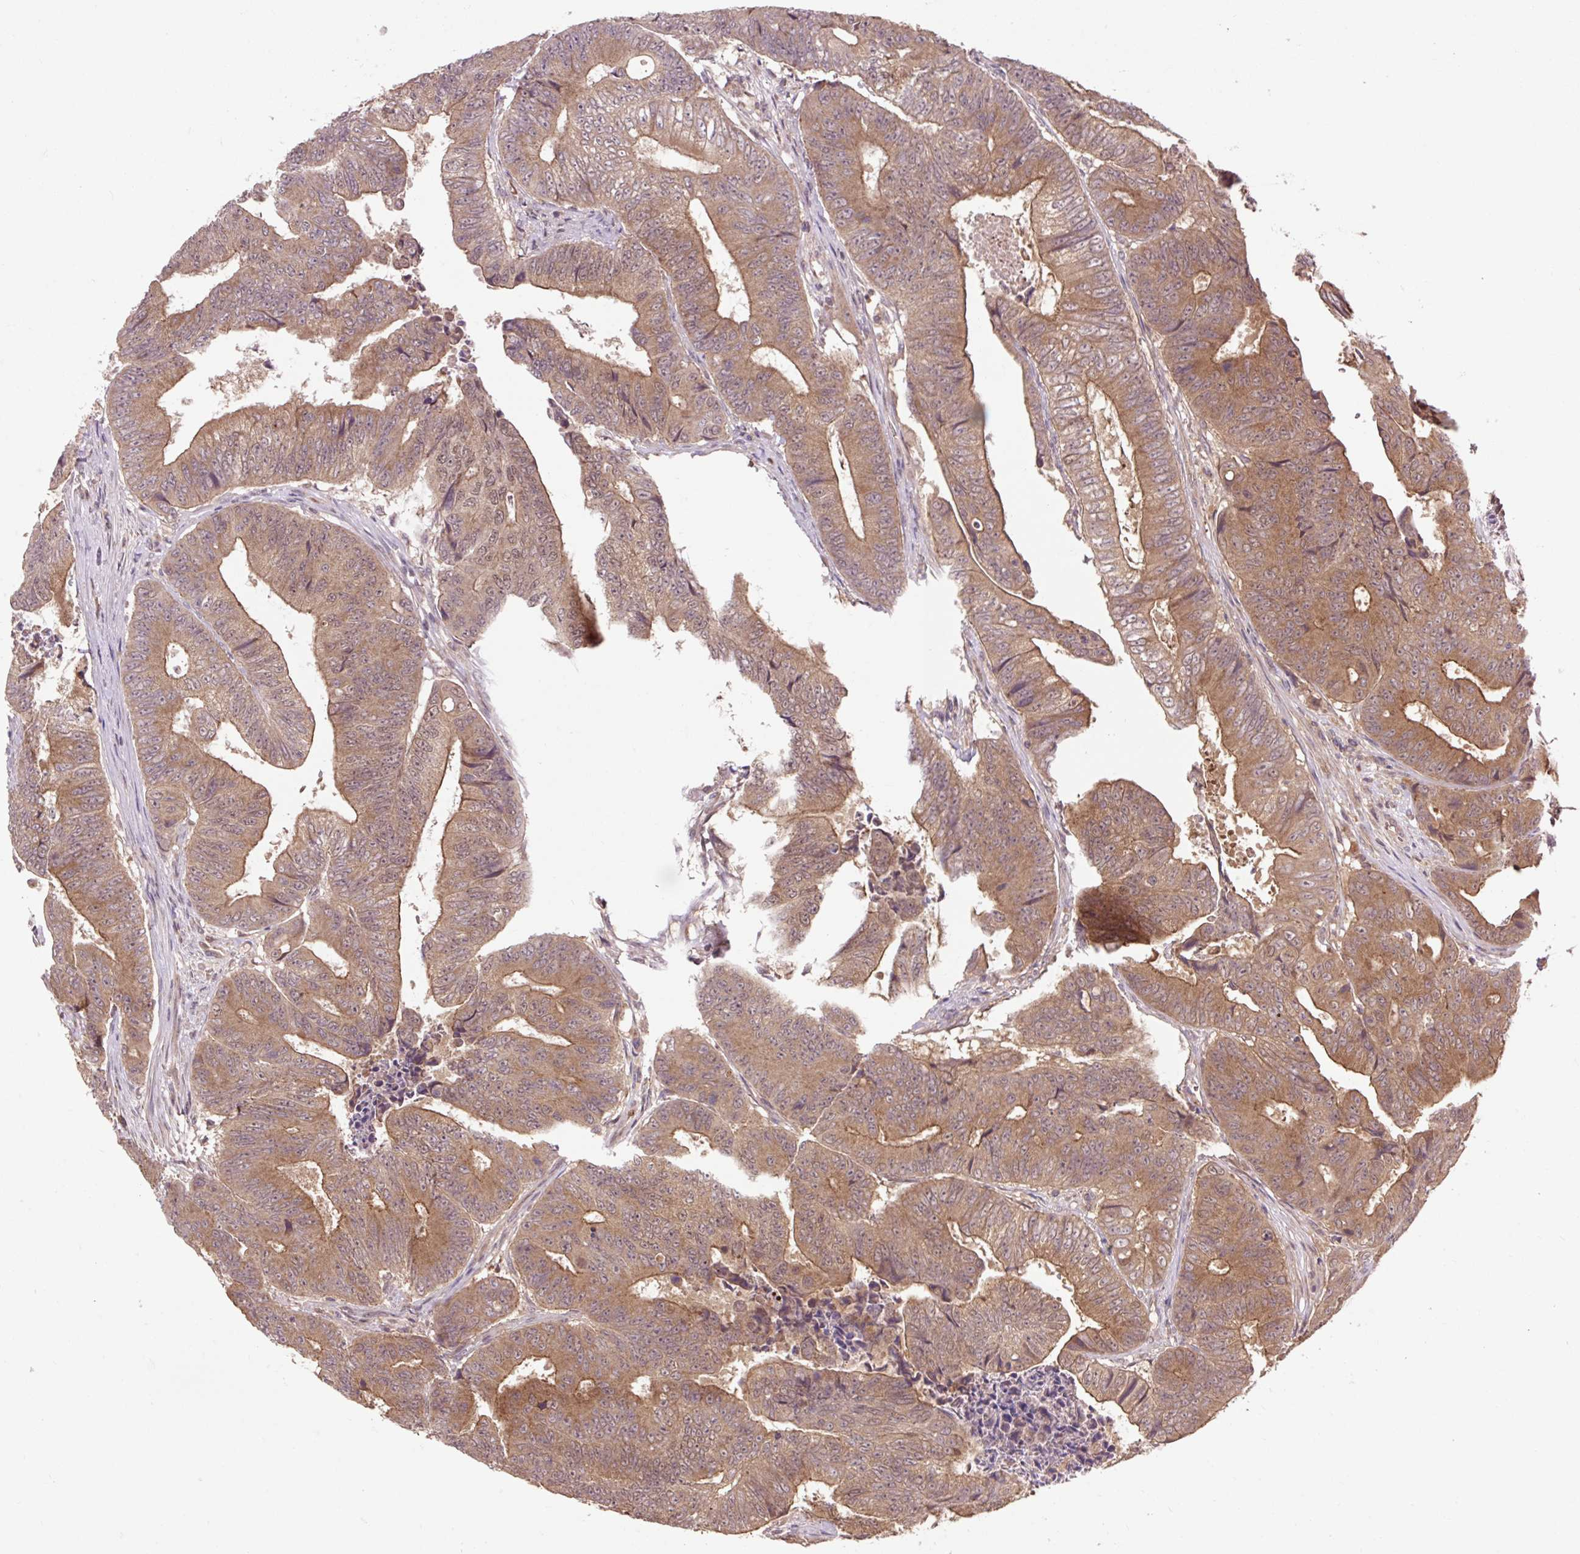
{"staining": {"intensity": "moderate", "quantity": ">75%", "location": "cytoplasmic/membranous"}, "tissue": "colorectal cancer", "cell_type": "Tumor cells", "image_type": "cancer", "snomed": [{"axis": "morphology", "description": "Adenocarcinoma, NOS"}, {"axis": "topography", "description": "Colon"}], "caption": "A medium amount of moderate cytoplasmic/membranous staining is appreciated in approximately >75% of tumor cells in colorectal cancer (adenocarcinoma) tissue.", "gene": "MMS19", "patient": {"sex": "female", "age": 48}}